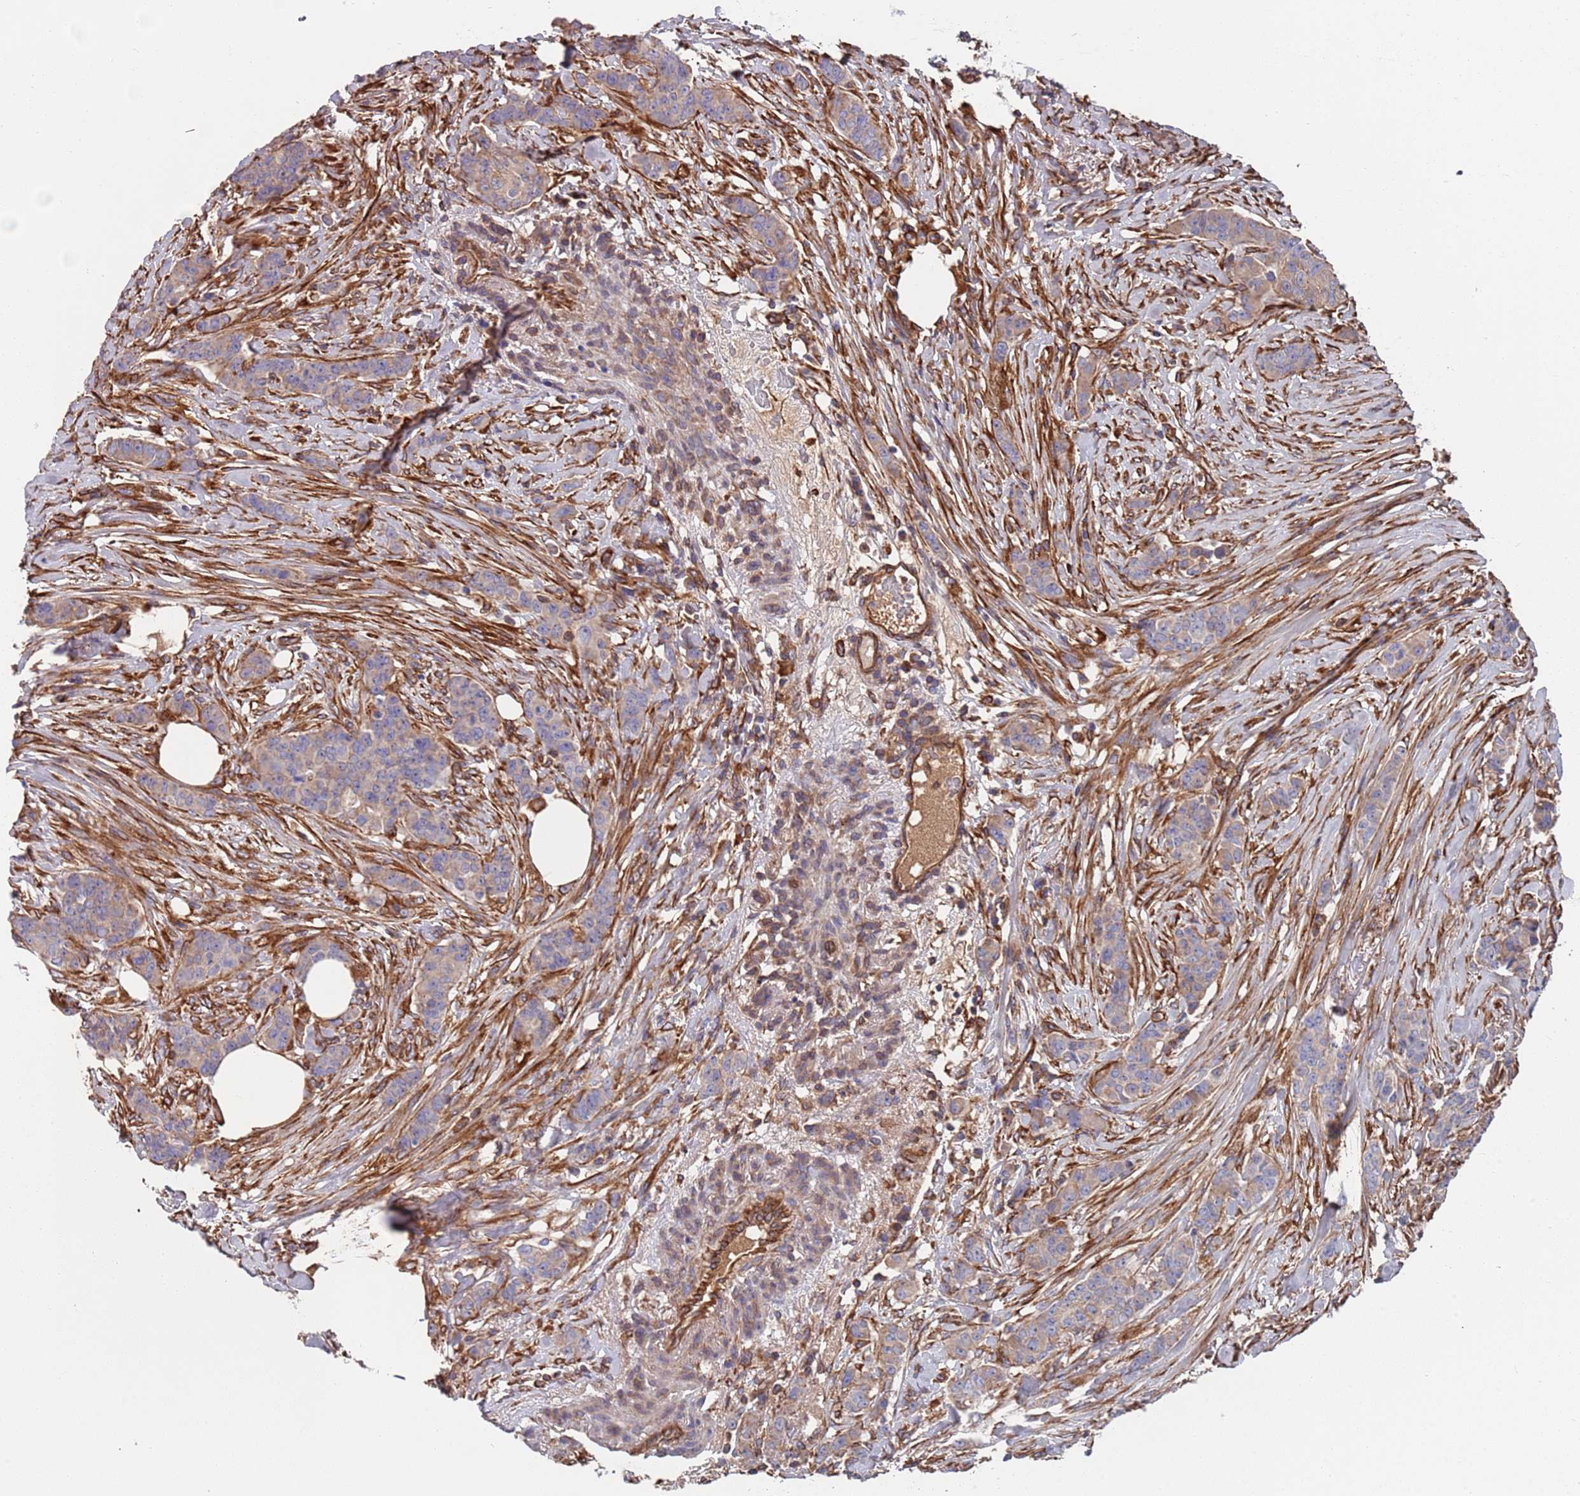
{"staining": {"intensity": "weak", "quantity": "25%-75%", "location": "cytoplasmic/membranous"}, "tissue": "breast cancer", "cell_type": "Tumor cells", "image_type": "cancer", "snomed": [{"axis": "morphology", "description": "Duct carcinoma"}, {"axis": "topography", "description": "Breast"}], "caption": "A high-resolution photomicrograph shows IHC staining of breast cancer, which demonstrates weak cytoplasmic/membranous expression in approximately 25%-75% of tumor cells.", "gene": "JAKMIP2", "patient": {"sex": "female", "age": 40}}